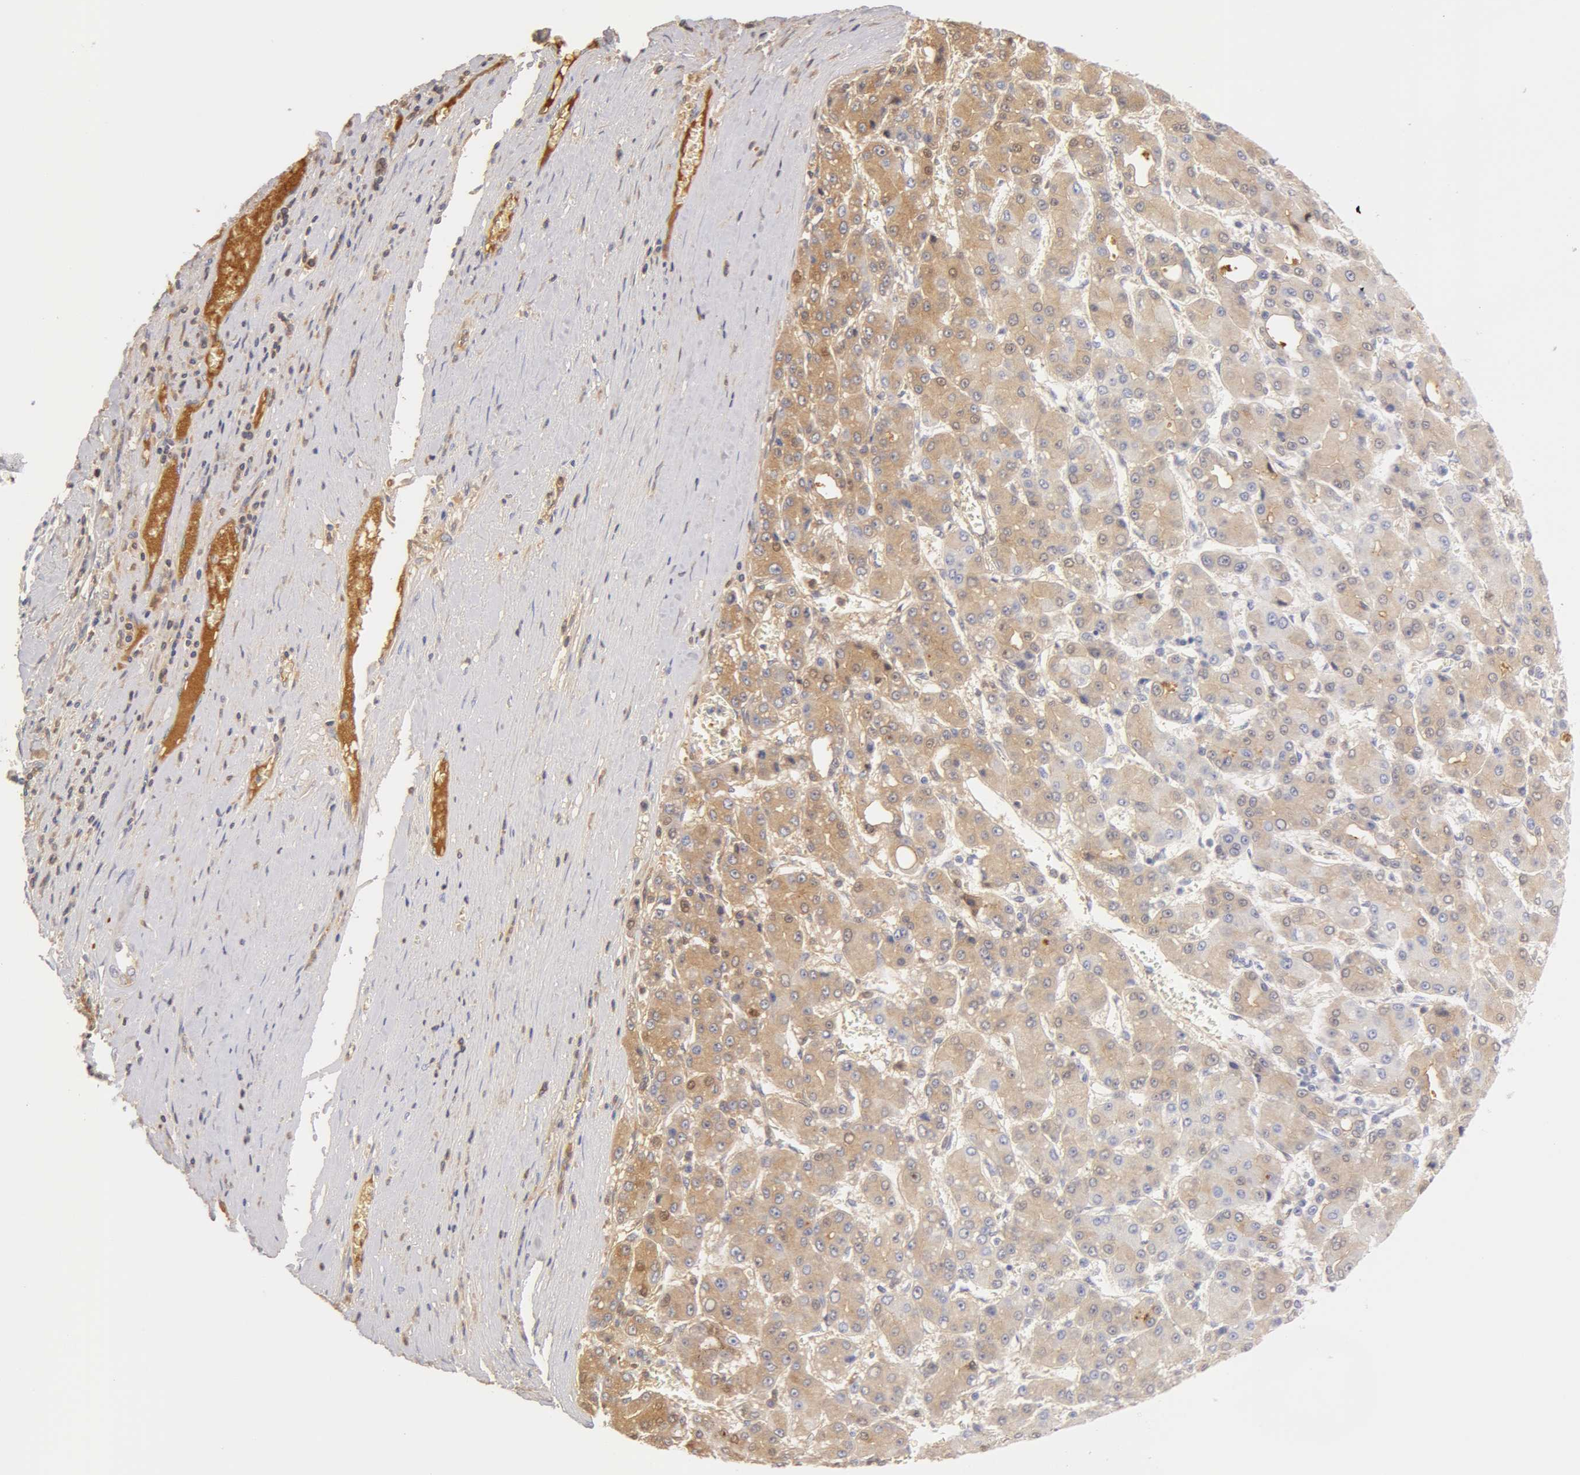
{"staining": {"intensity": "negative", "quantity": "none", "location": "none"}, "tissue": "liver cancer", "cell_type": "Tumor cells", "image_type": "cancer", "snomed": [{"axis": "morphology", "description": "Carcinoma, Hepatocellular, NOS"}, {"axis": "topography", "description": "Liver"}], "caption": "There is no significant staining in tumor cells of liver cancer.", "gene": "AHSG", "patient": {"sex": "male", "age": 69}}